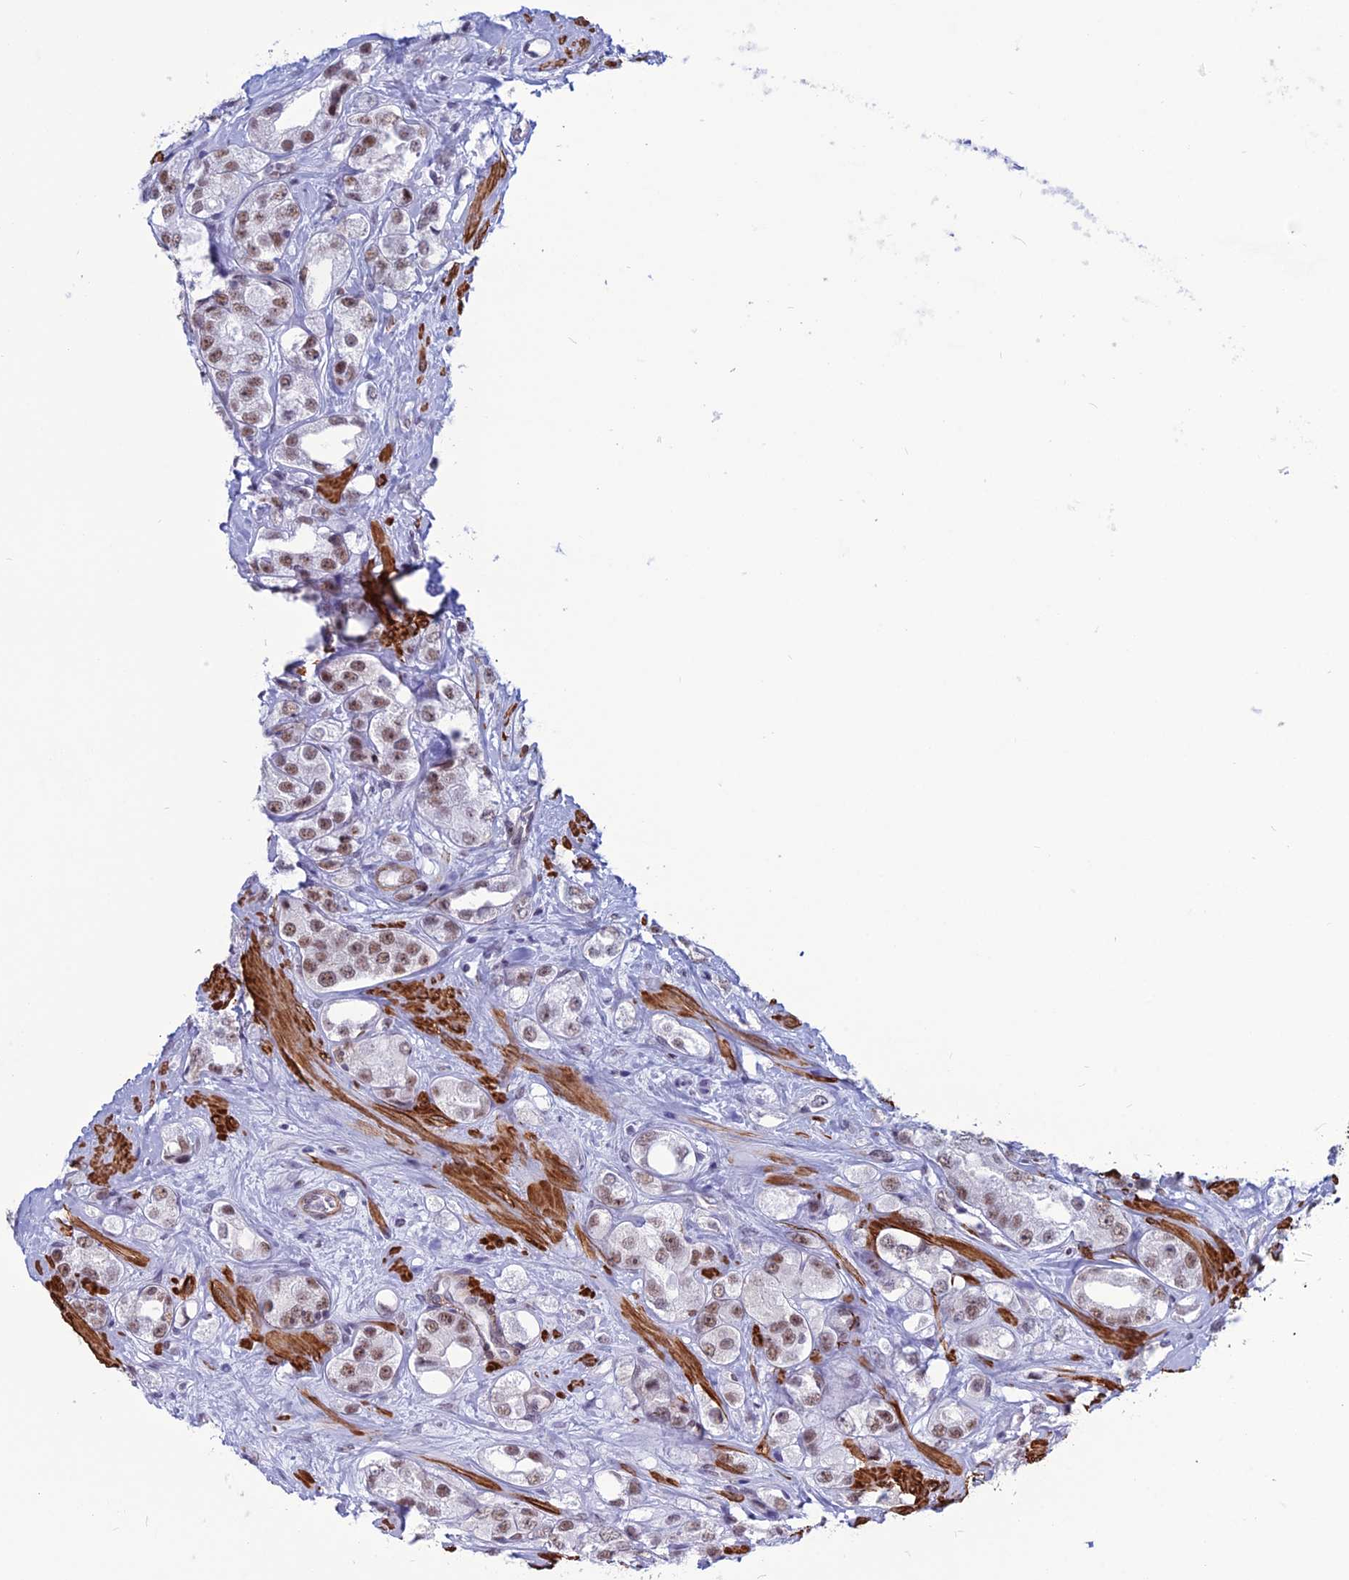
{"staining": {"intensity": "moderate", "quantity": ">75%", "location": "nuclear"}, "tissue": "prostate cancer", "cell_type": "Tumor cells", "image_type": "cancer", "snomed": [{"axis": "morphology", "description": "Adenocarcinoma, NOS"}, {"axis": "topography", "description": "Prostate"}], "caption": "This histopathology image exhibits immunohistochemistry (IHC) staining of human adenocarcinoma (prostate), with medium moderate nuclear positivity in about >75% of tumor cells.", "gene": "U2AF1", "patient": {"sex": "male", "age": 79}}